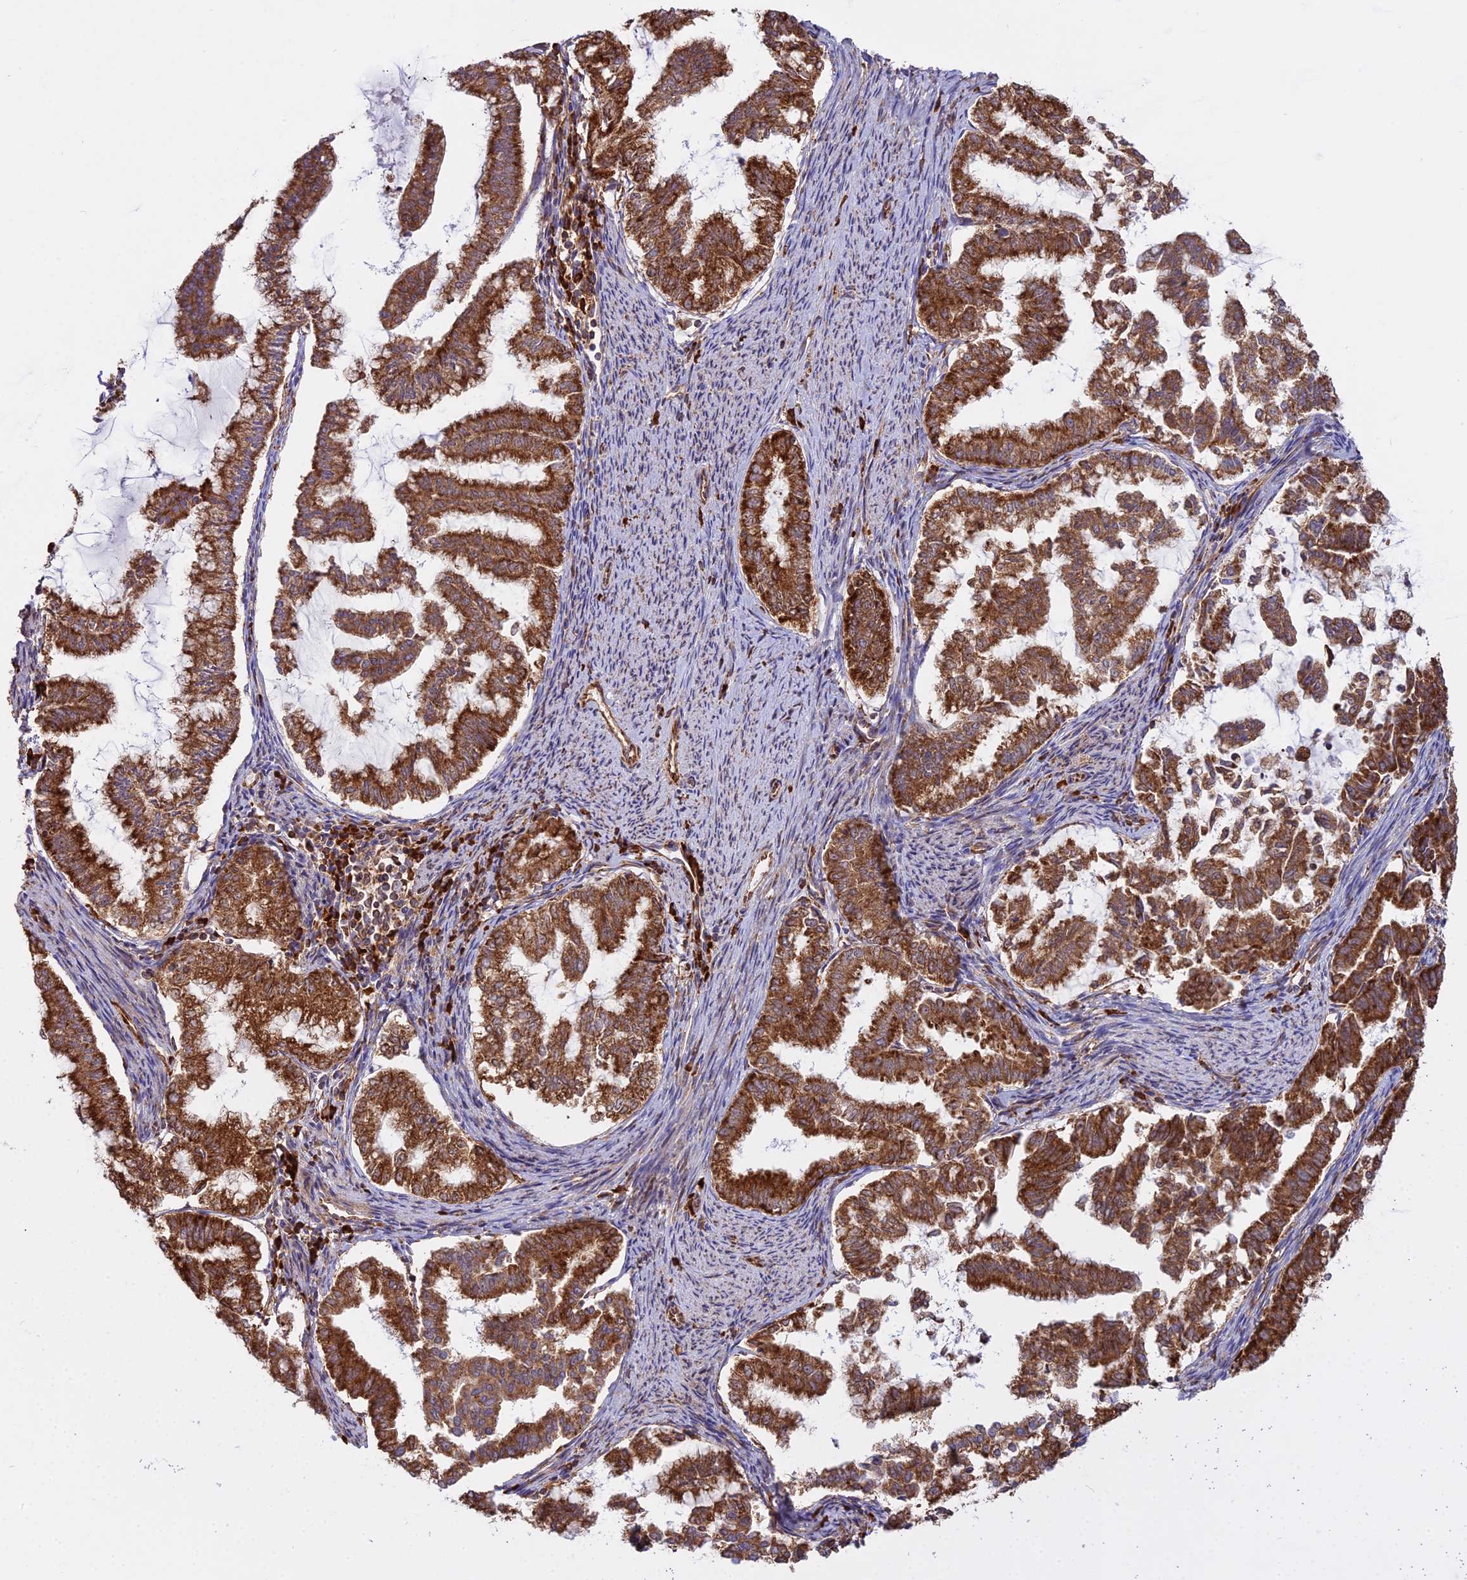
{"staining": {"intensity": "strong", "quantity": ">75%", "location": "cytoplasmic/membranous"}, "tissue": "endometrial cancer", "cell_type": "Tumor cells", "image_type": "cancer", "snomed": [{"axis": "morphology", "description": "Adenocarcinoma, NOS"}, {"axis": "topography", "description": "Endometrium"}], "caption": "The histopathology image reveals a brown stain indicating the presence of a protein in the cytoplasmic/membranous of tumor cells in endometrial cancer.", "gene": "RPL26", "patient": {"sex": "female", "age": 79}}